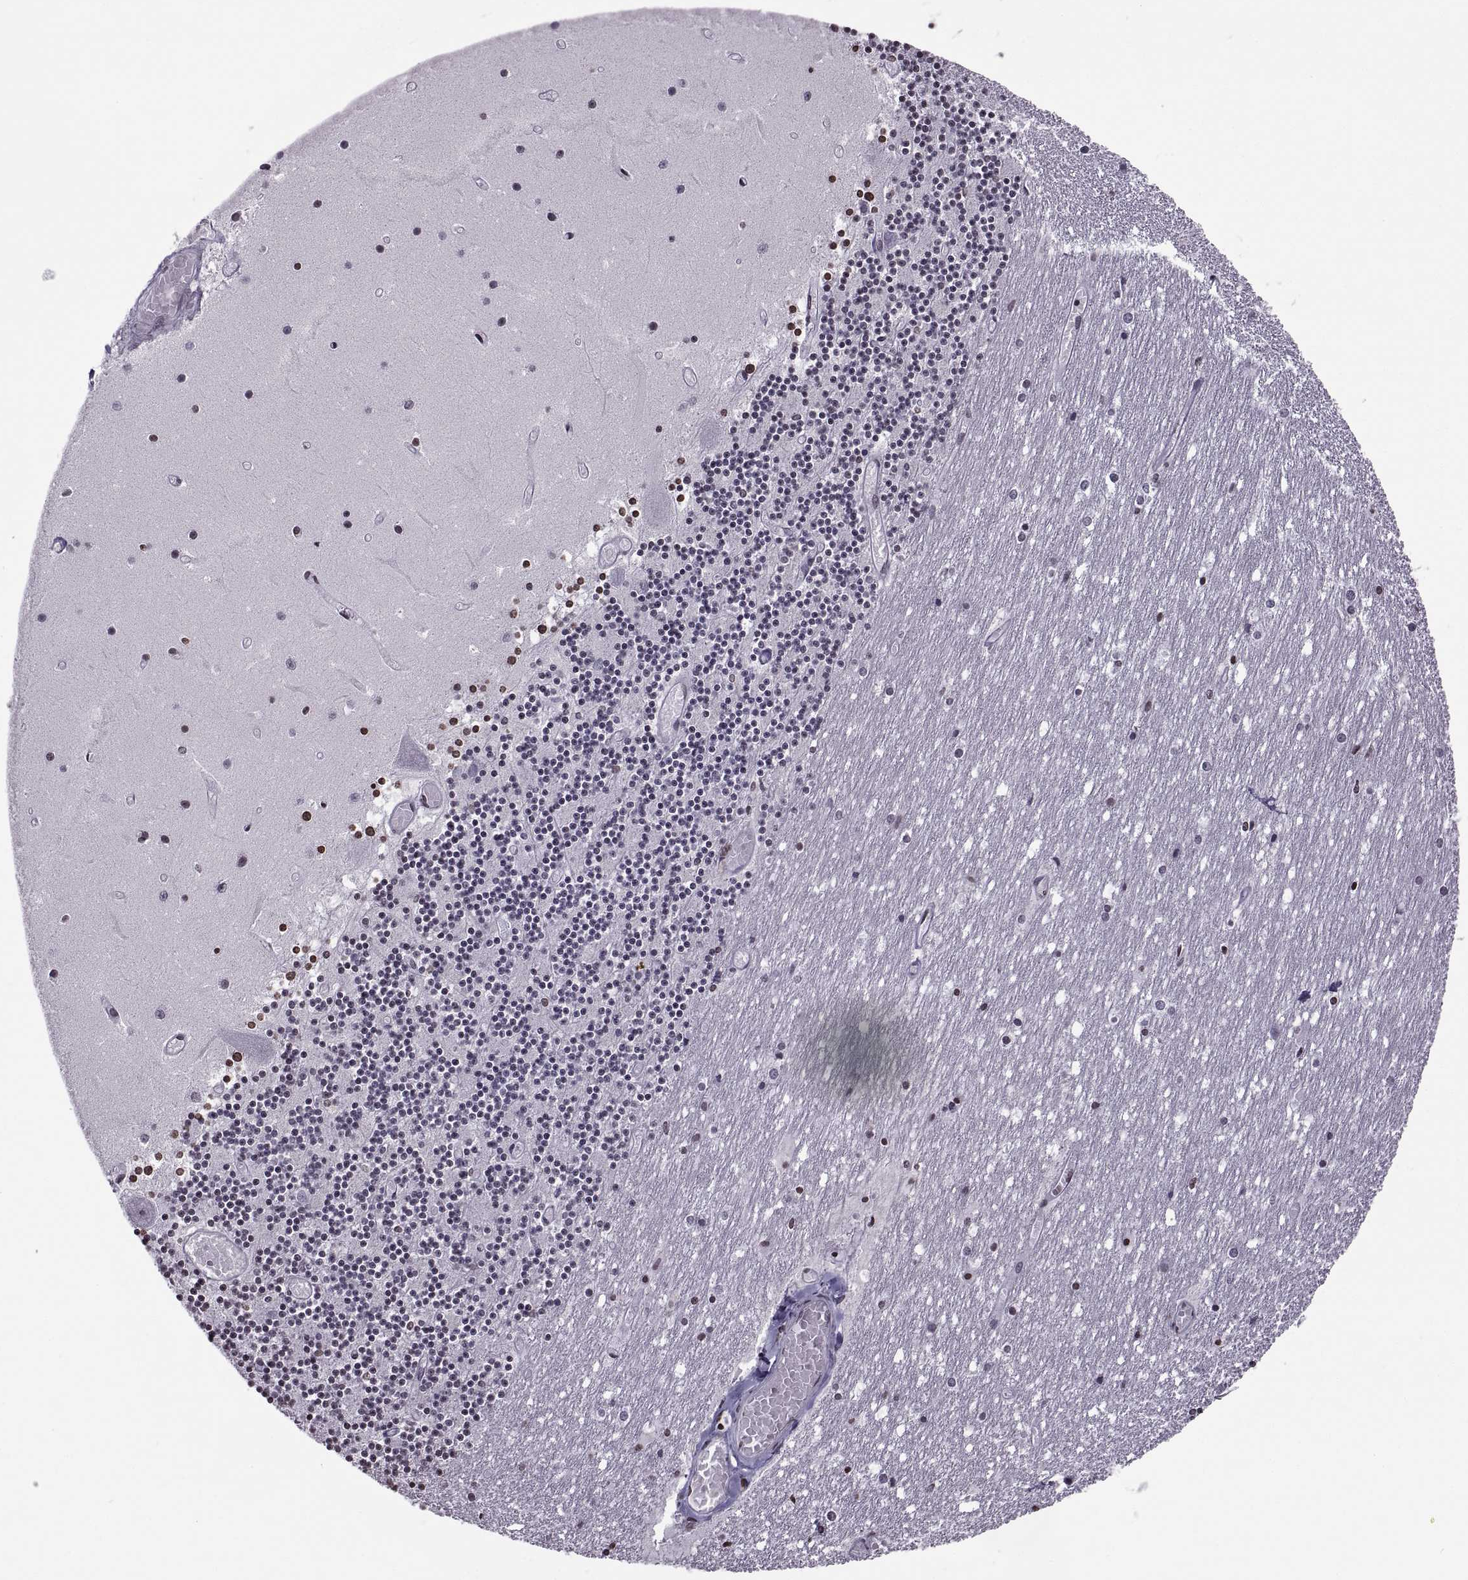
{"staining": {"intensity": "weak", "quantity": "<25%", "location": "nuclear"}, "tissue": "cerebellum", "cell_type": "Cells in granular layer", "image_type": "normal", "snomed": [{"axis": "morphology", "description": "Normal tissue, NOS"}, {"axis": "topography", "description": "Cerebellum"}], "caption": "Histopathology image shows no protein positivity in cells in granular layer of benign cerebellum.", "gene": "H1", "patient": {"sex": "female", "age": 28}}